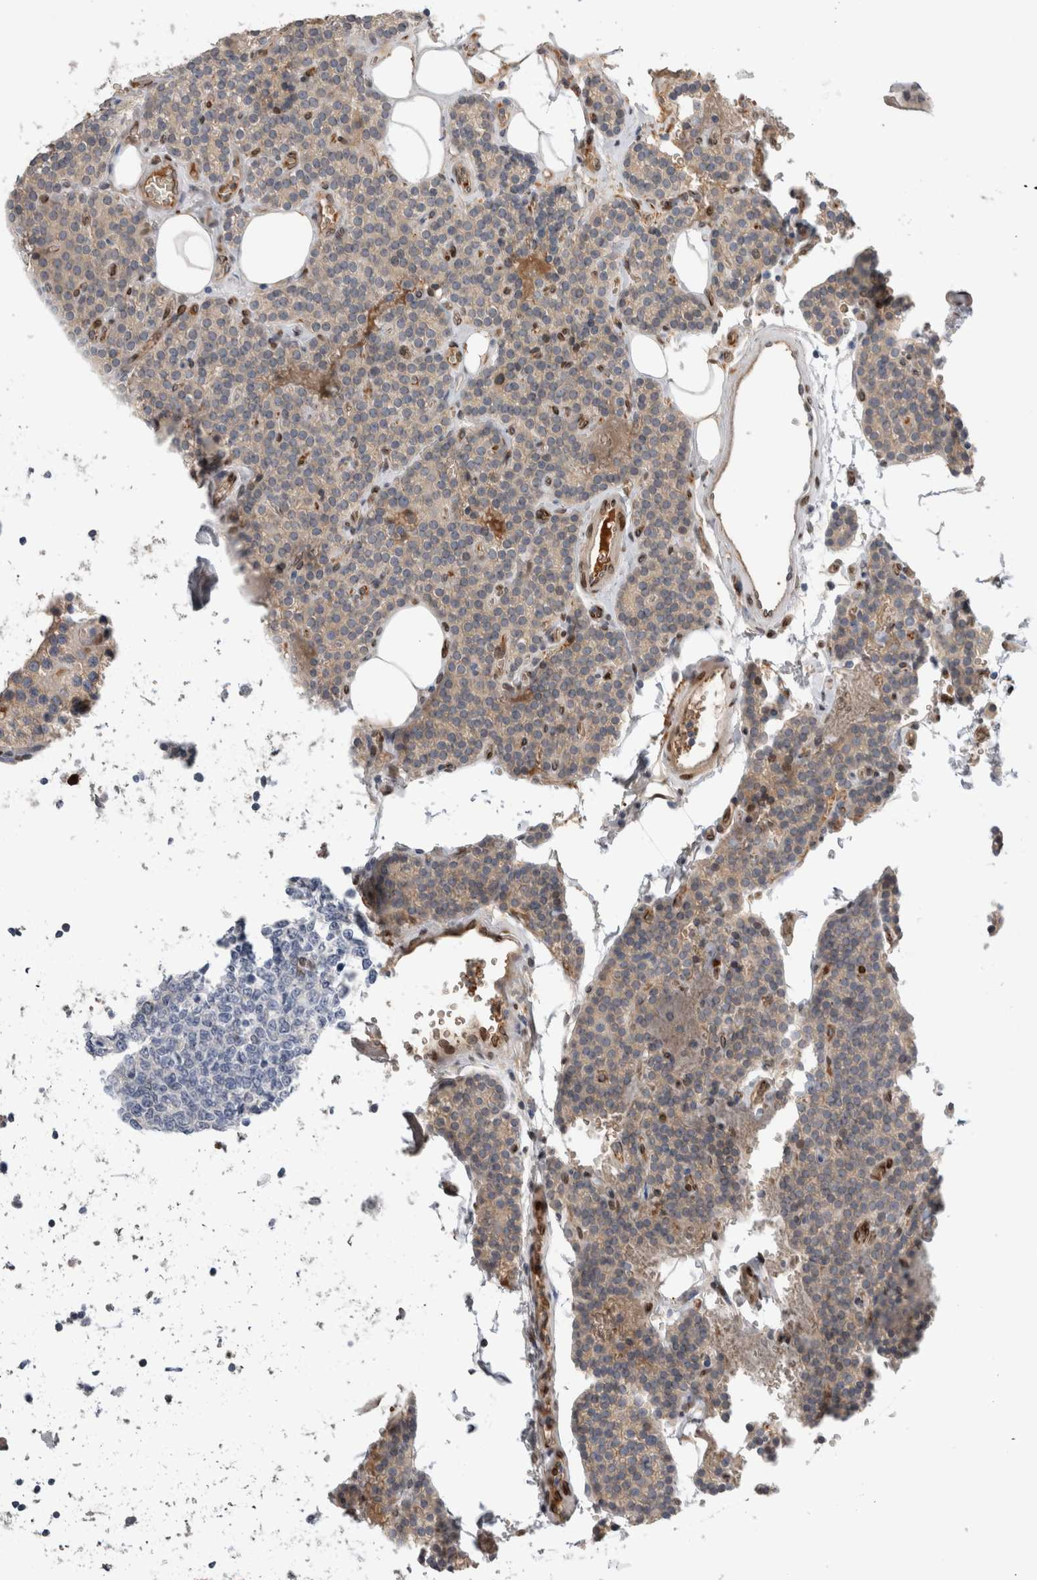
{"staining": {"intensity": "negative", "quantity": "none", "location": "none"}, "tissue": "parathyroid gland", "cell_type": "Glandular cells", "image_type": "normal", "snomed": [{"axis": "morphology", "description": "Normal tissue, NOS"}, {"axis": "topography", "description": "Parathyroid gland"}], "caption": "Immunohistochemistry (IHC) image of normal human parathyroid gland stained for a protein (brown), which shows no staining in glandular cells. (DAB (3,3'-diaminobenzidine) IHC with hematoxylin counter stain).", "gene": "DMTN", "patient": {"sex": "female", "age": 64}}